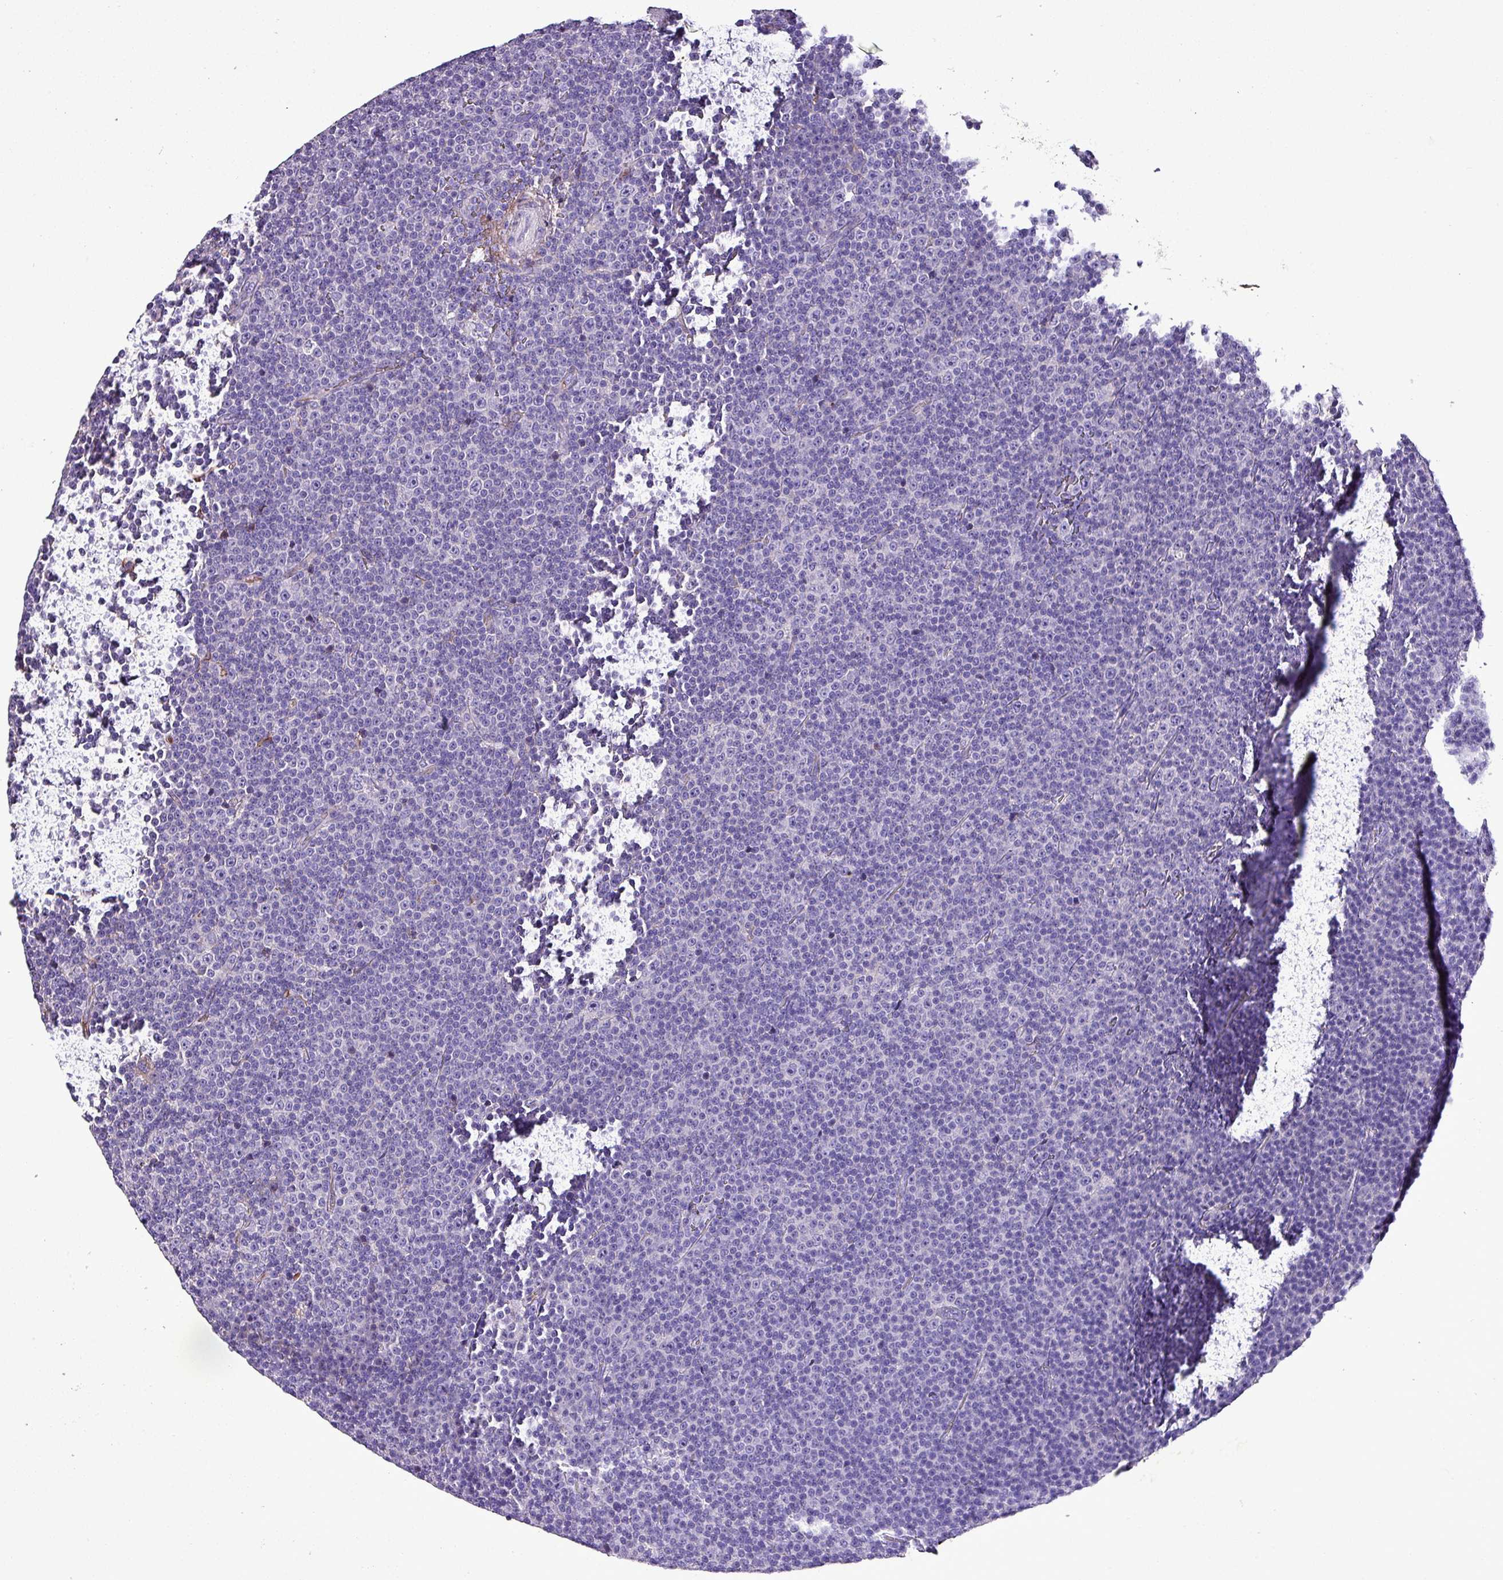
{"staining": {"intensity": "negative", "quantity": "none", "location": "none"}, "tissue": "lymphoma", "cell_type": "Tumor cells", "image_type": "cancer", "snomed": [{"axis": "morphology", "description": "Malignant lymphoma, non-Hodgkin's type, Low grade"}, {"axis": "topography", "description": "Lymph node"}], "caption": "Immunohistochemical staining of lymphoma exhibits no significant positivity in tumor cells.", "gene": "HP", "patient": {"sex": "female", "age": 67}}